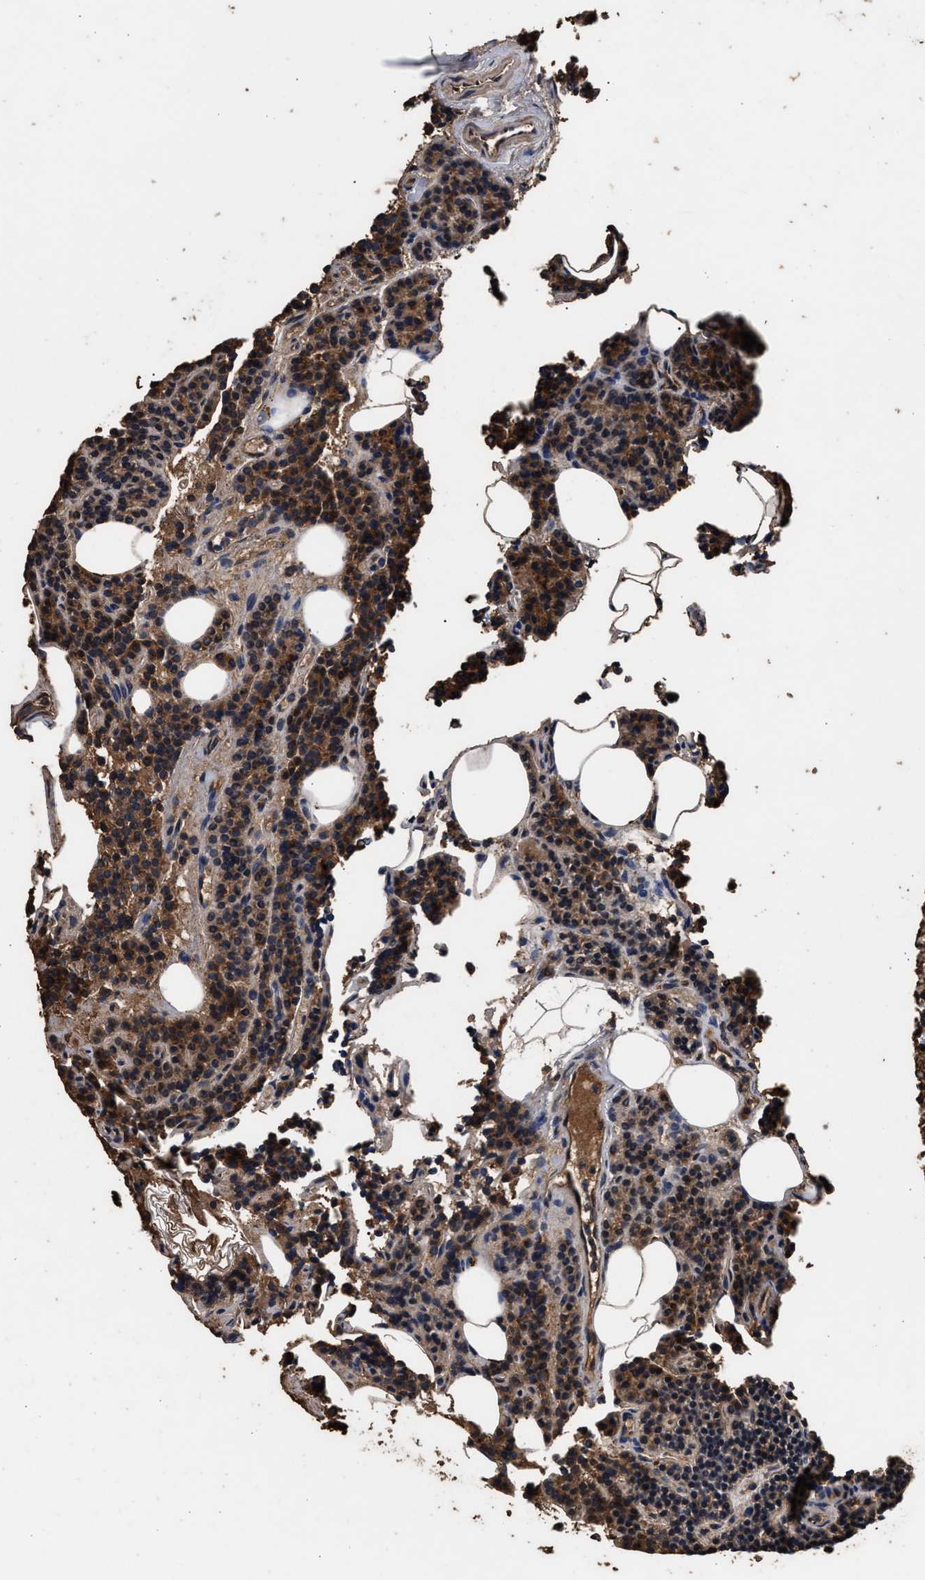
{"staining": {"intensity": "moderate", "quantity": ">75%", "location": "cytoplasmic/membranous"}, "tissue": "parathyroid gland", "cell_type": "Glandular cells", "image_type": "normal", "snomed": [{"axis": "morphology", "description": "Normal tissue, NOS"}, {"axis": "morphology", "description": "Adenoma, NOS"}, {"axis": "topography", "description": "Parathyroid gland"}], "caption": "A brown stain shows moderate cytoplasmic/membranous expression of a protein in glandular cells of normal parathyroid gland.", "gene": "ENSG00000286112", "patient": {"sex": "female", "age": 43}}